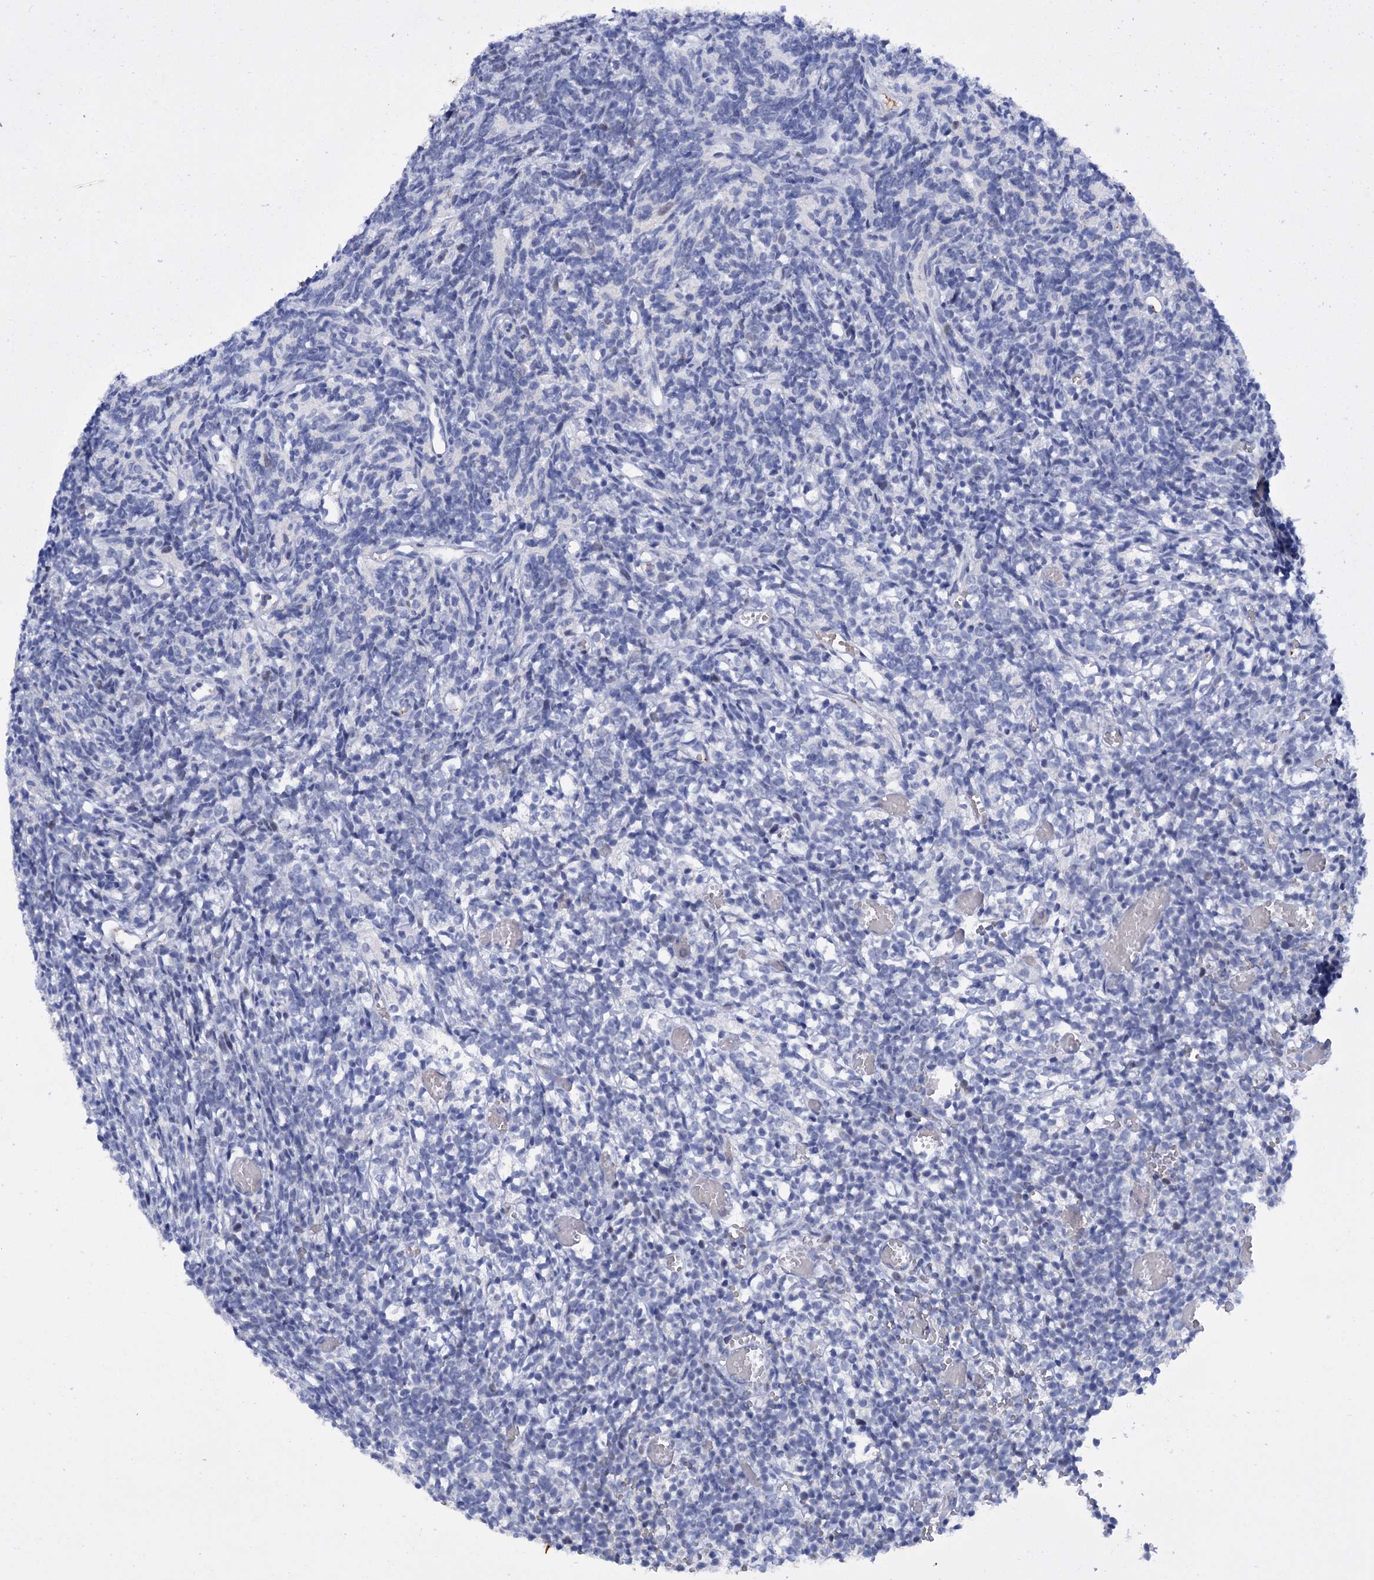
{"staining": {"intensity": "negative", "quantity": "none", "location": "none"}, "tissue": "glioma", "cell_type": "Tumor cells", "image_type": "cancer", "snomed": [{"axis": "morphology", "description": "Glioma, malignant, Low grade"}, {"axis": "topography", "description": "Brain"}], "caption": "The photomicrograph displays no staining of tumor cells in malignant glioma (low-grade).", "gene": "FAM111B", "patient": {"sex": "female", "age": 1}}